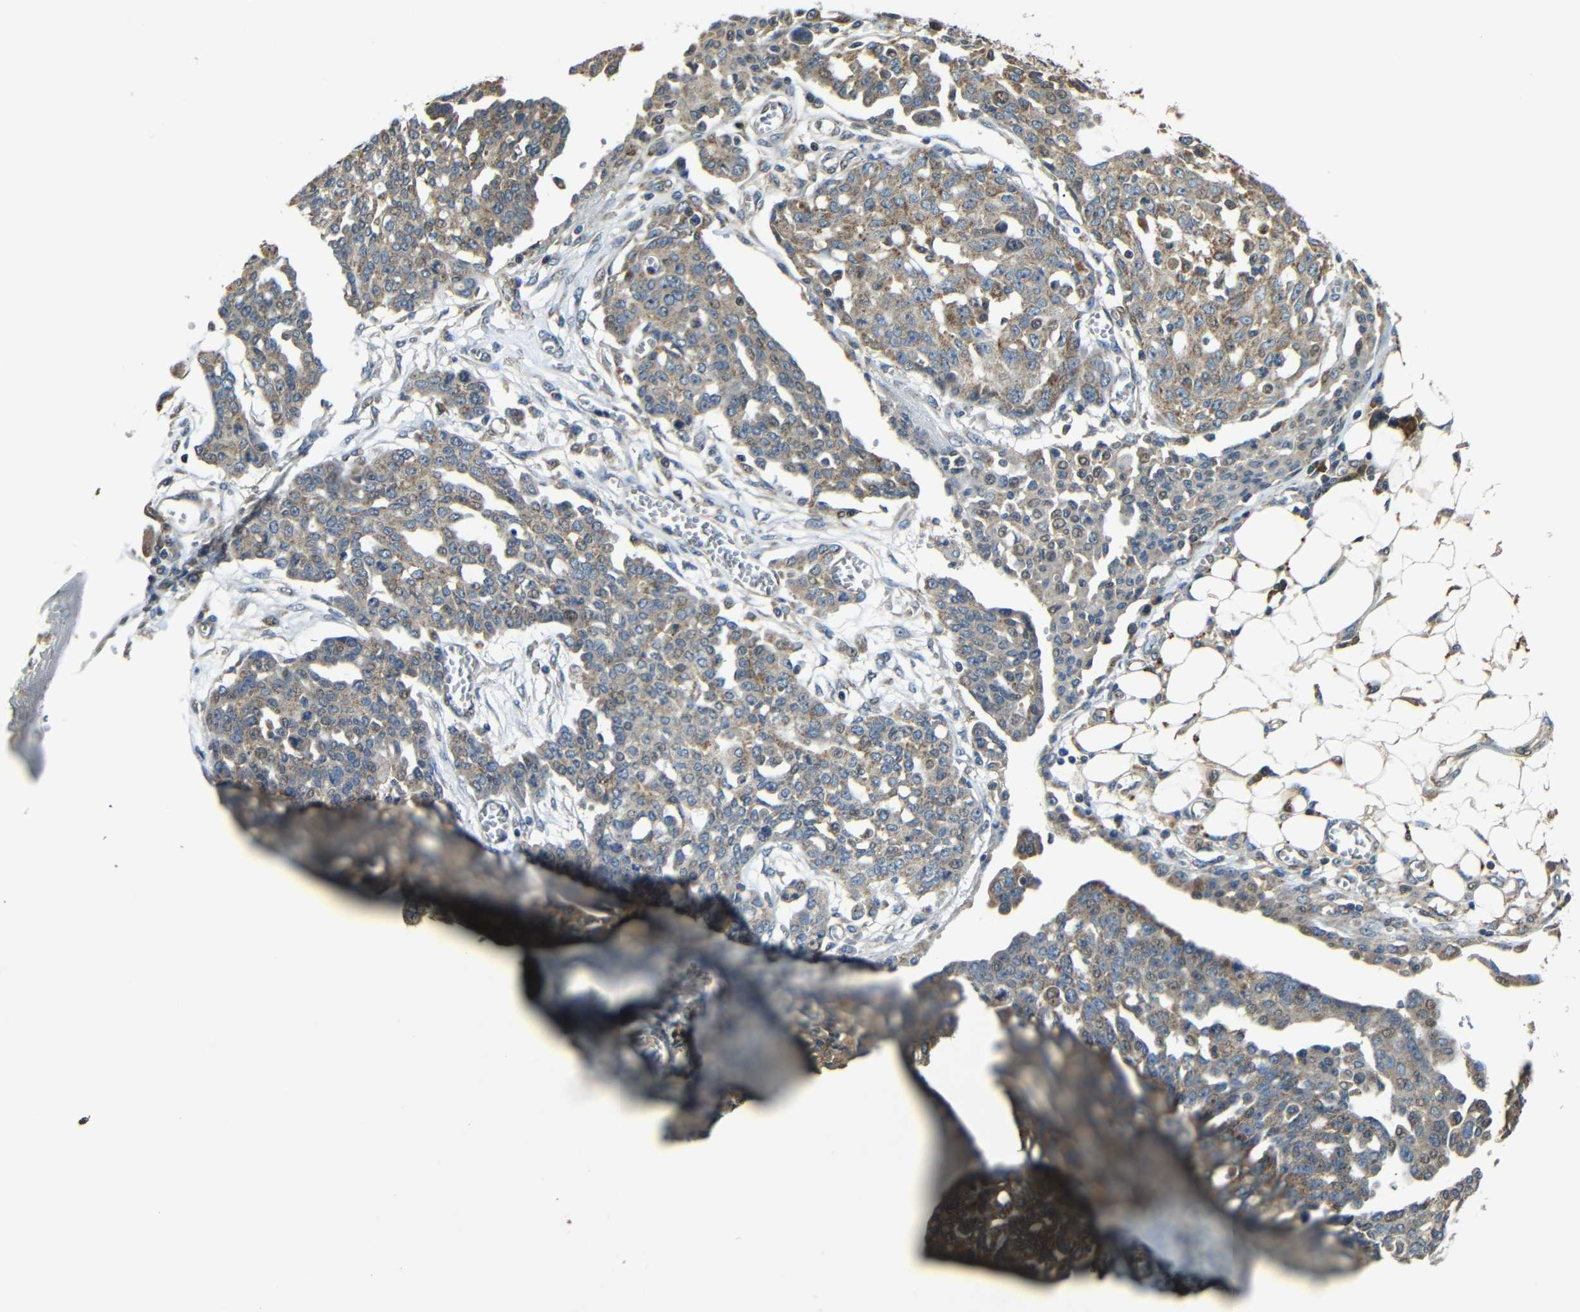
{"staining": {"intensity": "moderate", "quantity": "<25%", "location": "cytoplasmic/membranous"}, "tissue": "ovarian cancer", "cell_type": "Tumor cells", "image_type": "cancer", "snomed": [{"axis": "morphology", "description": "Cystadenocarcinoma, serous, NOS"}, {"axis": "topography", "description": "Soft tissue"}, {"axis": "topography", "description": "Ovary"}], "caption": "Immunohistochemistry (IHC) micrograph of ovarian serous cystadenocarcinoma stained for a protein (brown), which demonstrates low levels of moderate cytoplasmic/membranous staining in about <25% of tumor cells.", "gene": "KAZALD1", "patient": {"sex": "female", "age": 57}}